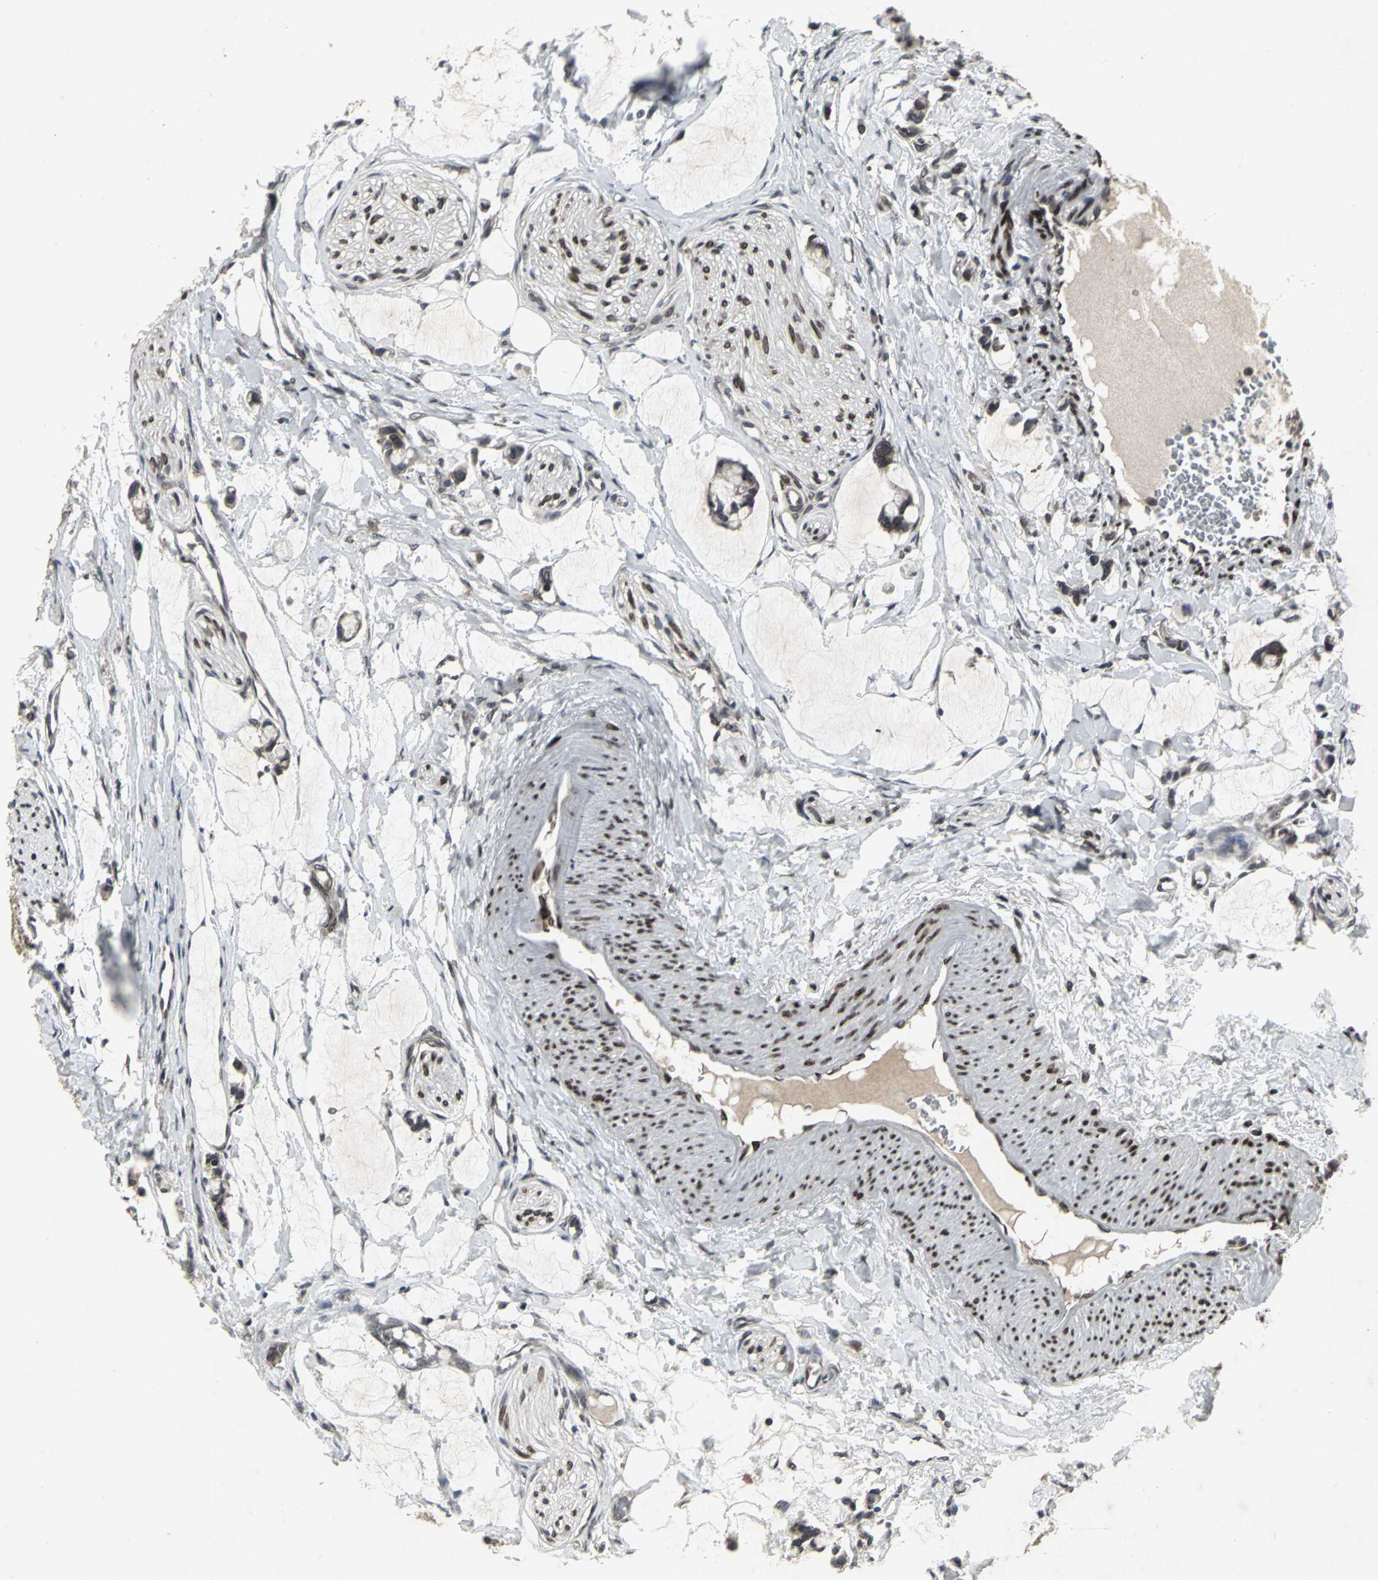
{"staining": {"intensity": "strong", "quantity": ">75%", "location": "nuclear"}, "tissue": "colorectal cancer", "cell_type": "Tumor cells", "image_type": "cancer", "snomed": [{"axis": "morphology", "description": "Normal tissue, NOS"}, {"axis": "morphology", "description": "Adenocarcinoma, NOS"}, {"axis": "topography", "description": "Colon"}, {"axis": "topography", "description": "Peripheral nerve tissue"}], "caption": "Immunohistochemical staining of human colorectal cancer (adenocarcinoma) exhibits strong nuclear protein positivity in approximately >75% of tumor cells. The staining was performed using DAB to visualize the protein expression in brown, while the nuclei were stained in blue with hematoxylin (Magnification: 20x).", "gene": "SH2B3", "patient": {"sex": "male", "age": 14}}